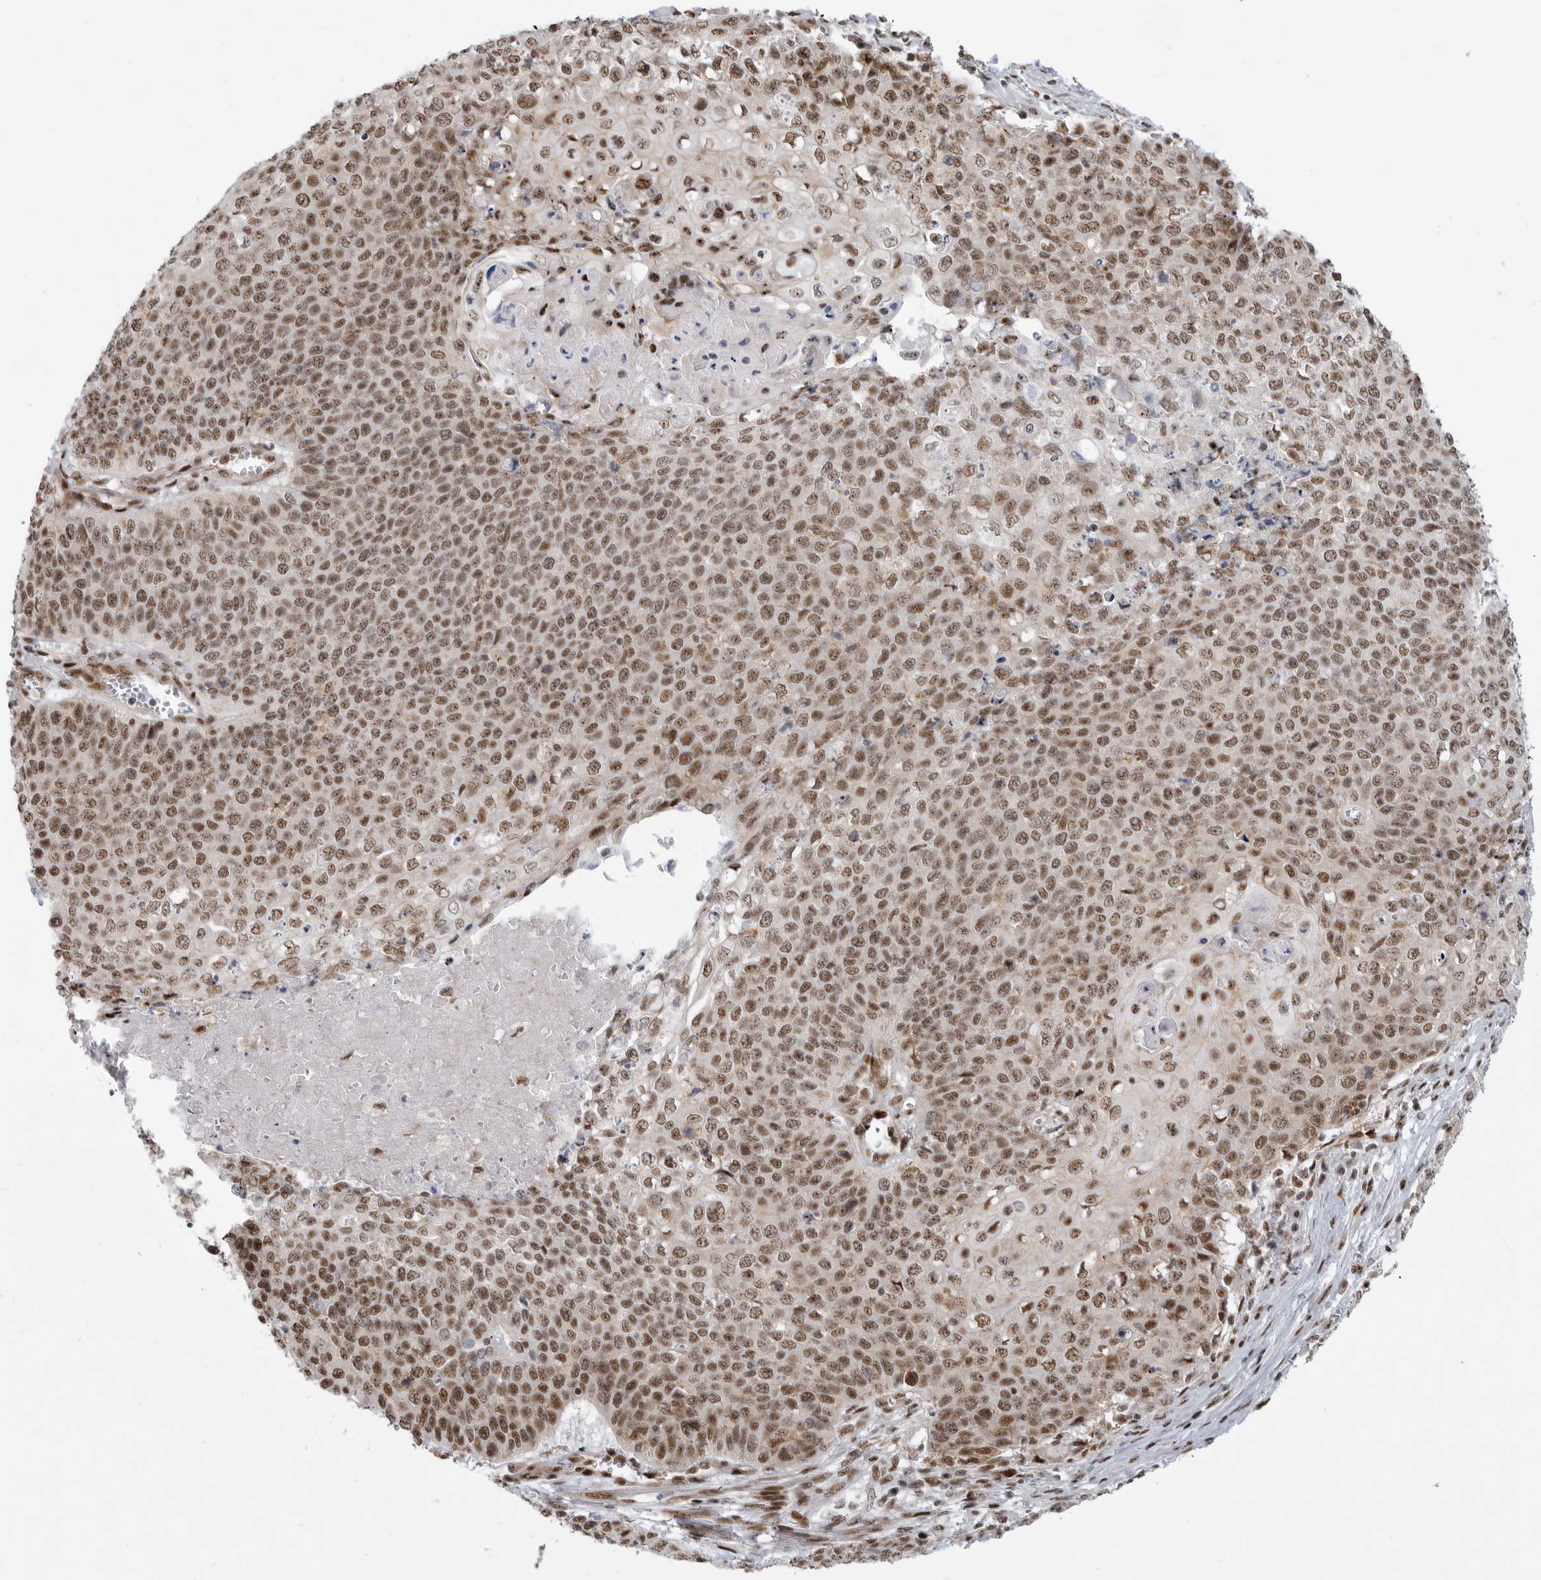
{"staining": {"intensity": "moderate", "quantity": ">75%", "location": "nuclear"}, "tissue": "cervical cancer", "cell_type": "Tumor cells", "image_type": "cancer", "snomed": [{"axis": "morphology", "description": "Squamous cell carcinoma, NOS"}, {"axis": "topography", "description": "Cervix"}], "caption": "Immunohistochemical staining of human squamous cell carcinoma (cervical) reveals medium levels of moderate nuclear protein staining in approximately >75% of tumor cells.", "gene": "GPATCH2", "patient": {"sex": "female", "age": 39}}